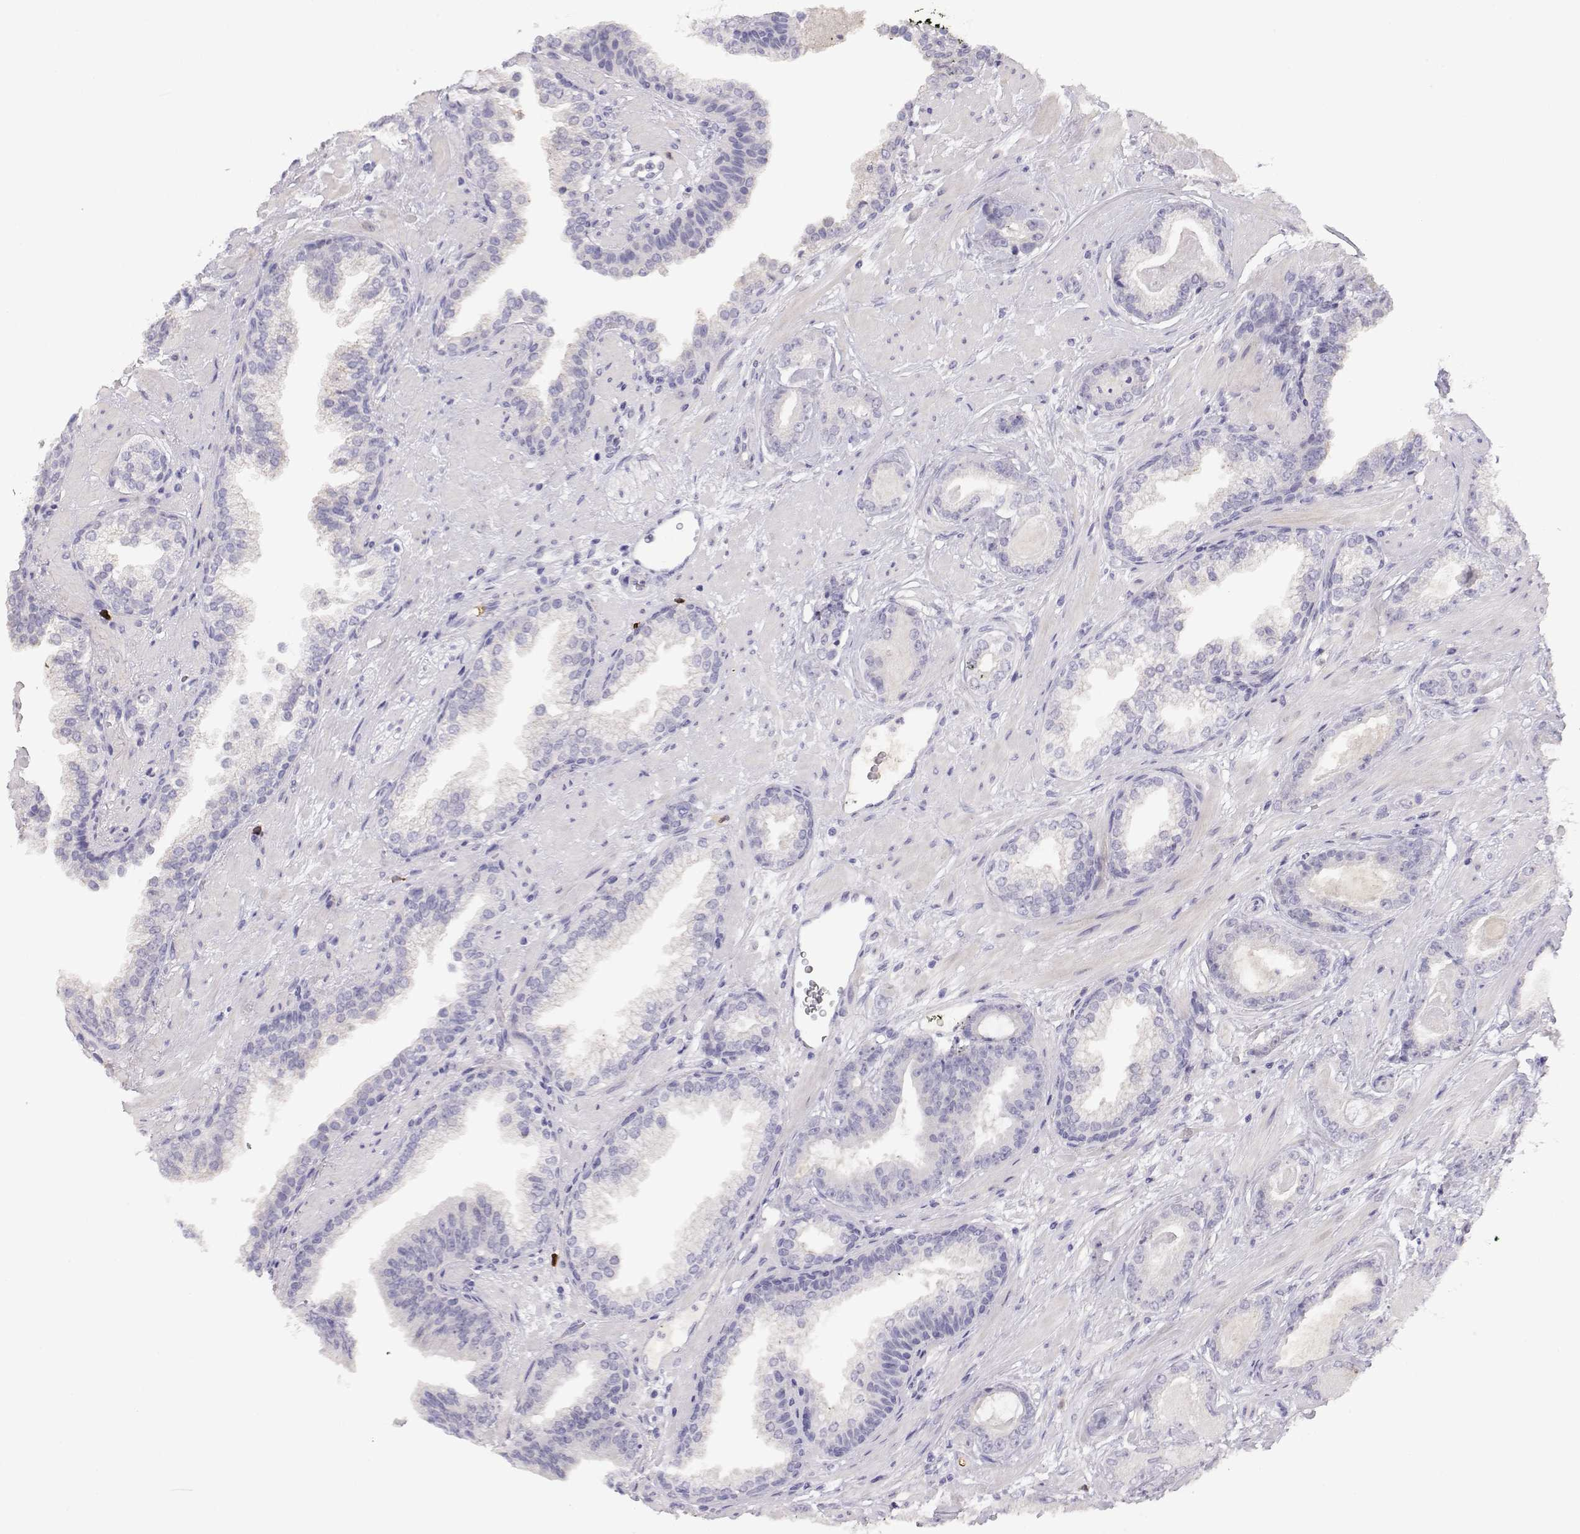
{"staining": {"intensity": "negative", "quantity": "none", "location": "none"}, "tissue": "prostate cancer", "cell_type": "Tumor cells", "image_type": "cancer", "snomed": [{"axis": "morphology", "description": "Adenocarcinoma, Low grade"}, {"axis": "topography", "description": "Prostate"}], "caption": "This micrograph is of prostate adenocarcinoma (low-grade) stained with IHC to label a protein in brown with the nuclei are counter-stained blue. There is no staining in tumor cells.", "gene": "CDHR1", "patient": {"sex": "male", "age": 61}}